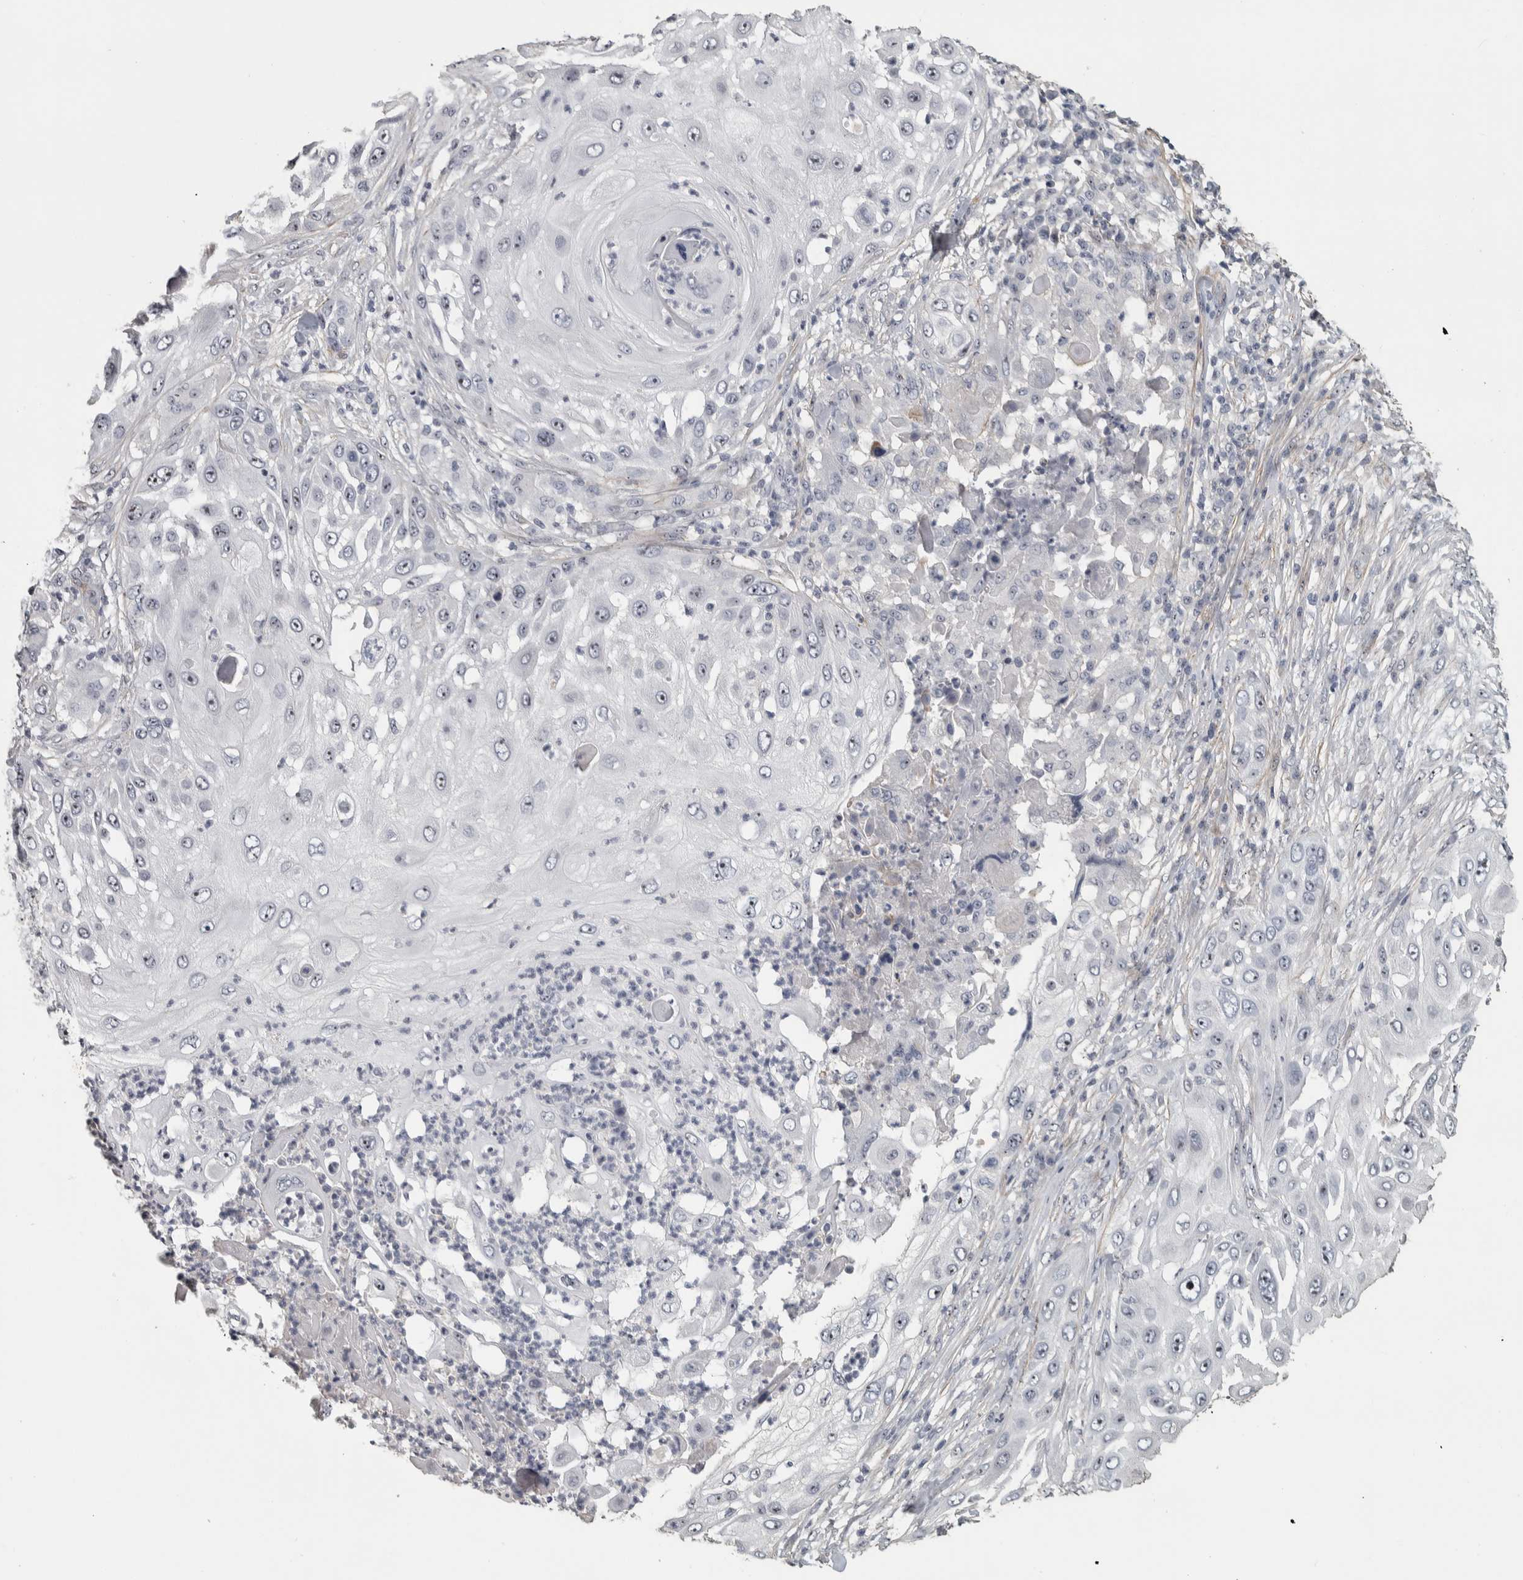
{"staining": {"intensity": "negative", "quantity": "none", "location": "none"}, "tissue": "skin cancer", "cell_type": "Tumor cells", "image_type": "cancer", "snomed": [{"axis": "morphology", "description": "Squamous cell carcinoma, NOS"}, {"axis": "topography", "description": "Skin"}], "caption": "A histopathology image of human squamous cell carcinoma (skin) is negative for staining in tumor cells.", "gene": "DCAF10", "patient": {"sex": "female", "age": 44}}